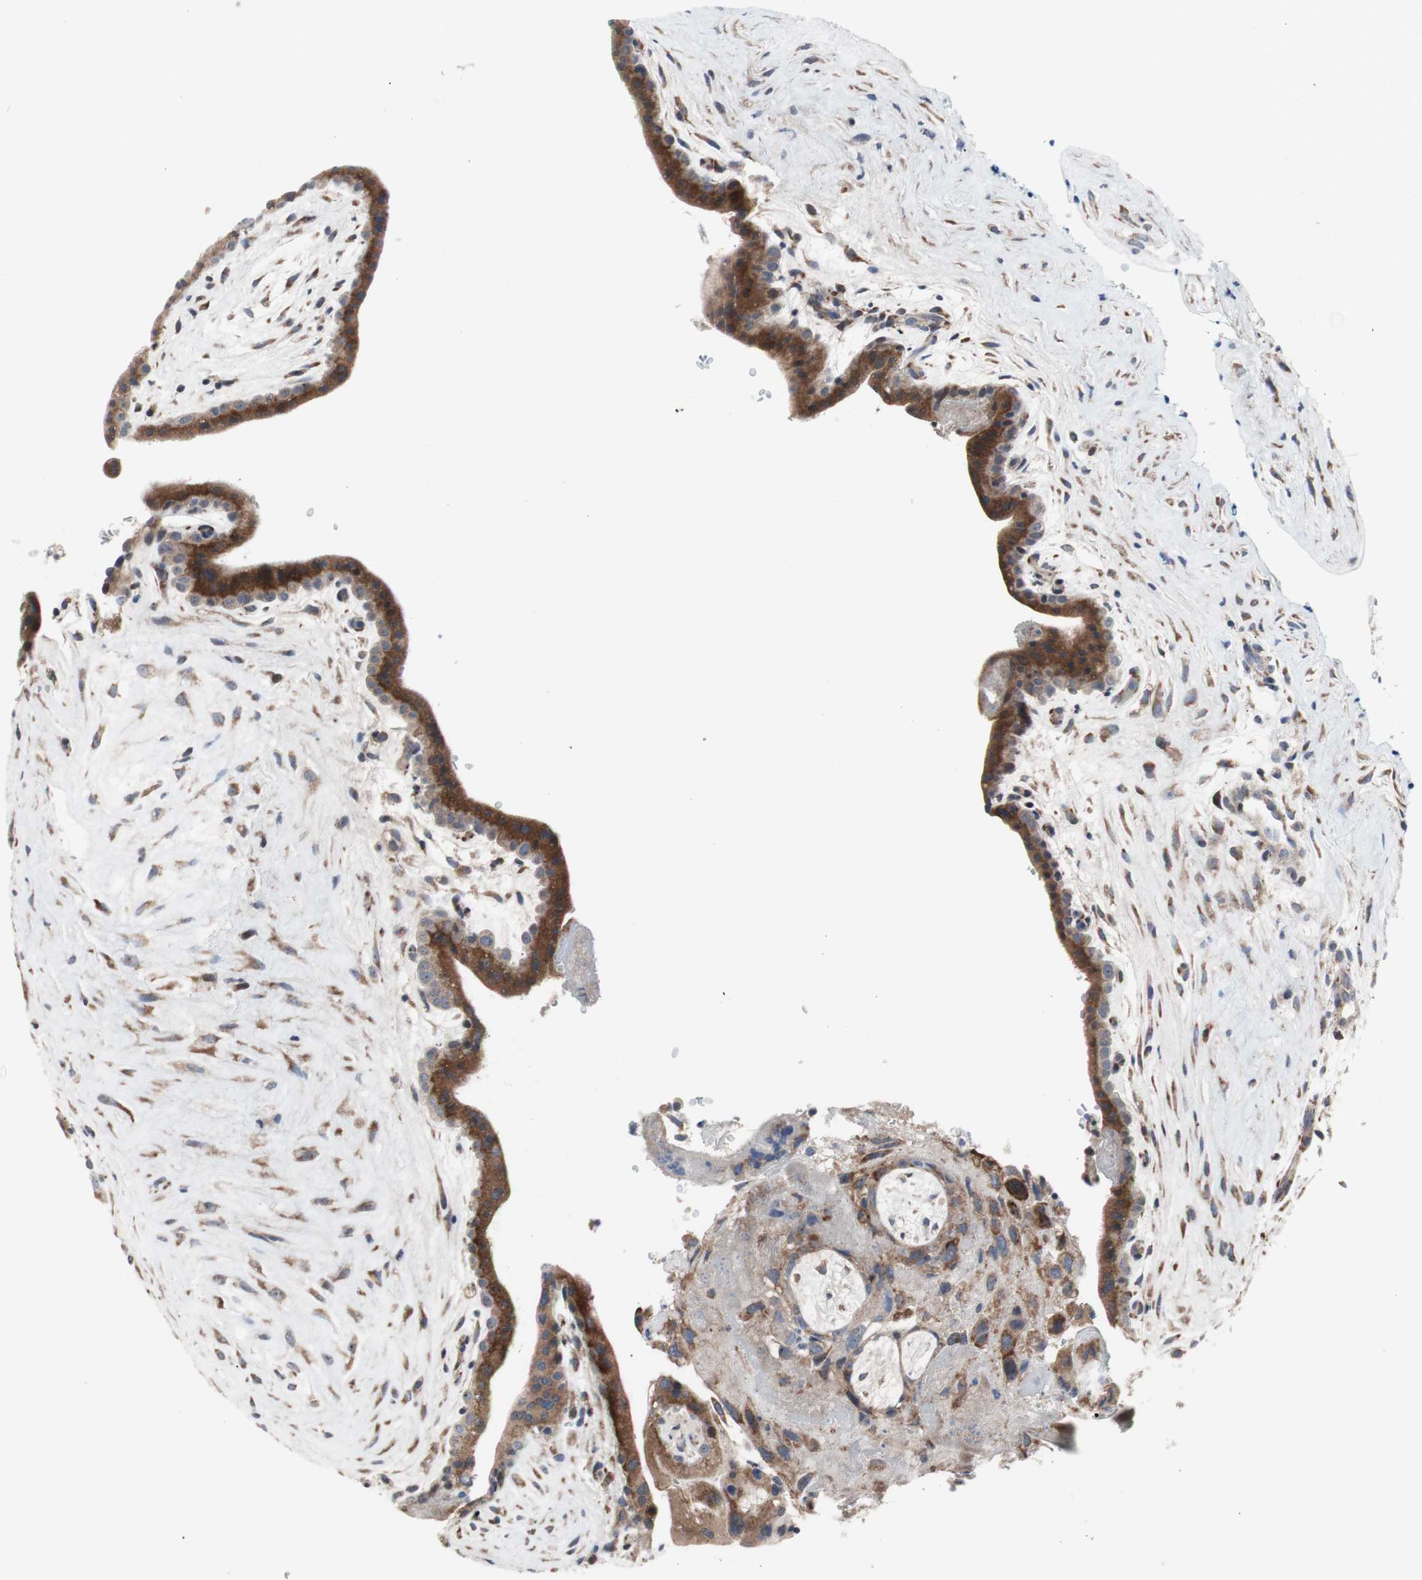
{"staining": {"intensity": "strong", "quantity": ">75%", "location": "cytoplasmic/membranous"}, "tissue": "placenta", "cell_type": "Trophoblastic cells", "image_type": "normal", "snomed": [{"axis": "morphology", "description": "Normal tissue, NOS"}, {"axis": "topography", "description": "Placenta"}], "caption": "A high amount of strong cytoplasmic/membranous staining is appreciated in about >75% of trophoblastic cells in benign placenta.", "gene": "KANSL1", "patient": {"sex": "female", "age": 35}}